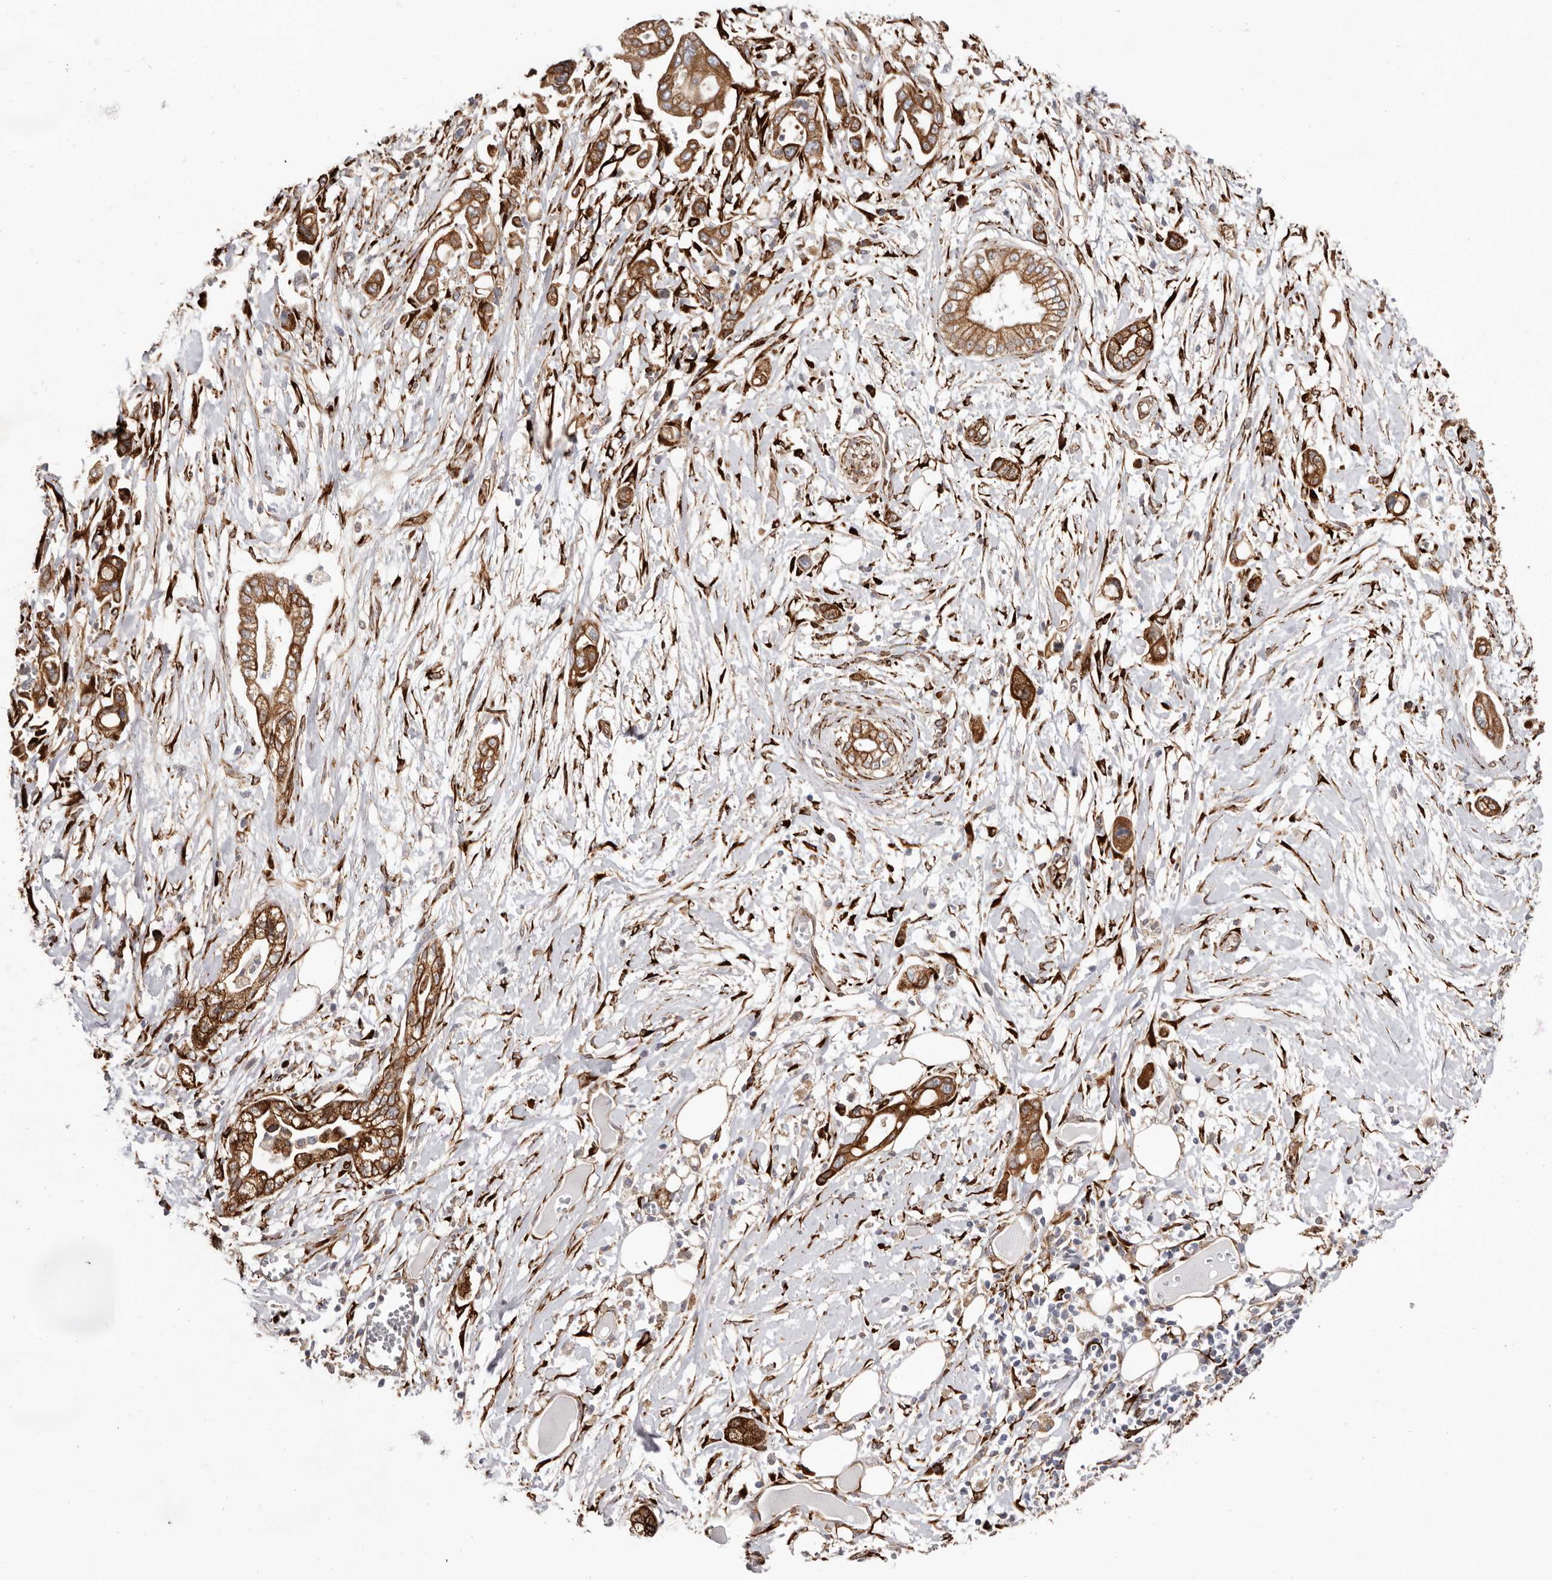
{"staining": {"intensity": "strong", "quantity": ">75%", "location": "cytoplasmic/membranous"}, "tissue": "pancreatic cancer", "cell_type": "Tumor cells", "image_type": "cancer", "snomed": [{"axis": "morphology", "description": "Adenocarcinoma, NOS"}, {"axis": "topography", "description": "Pancreas"}], "caption": "Adenocarcinoma (pancreatic) tissue exhibits strong cytoplasmic/membranous positivity in about >75% of tumor cells", "gene": "WDTC1", "patient": {"sex": "male", "age": 68}}